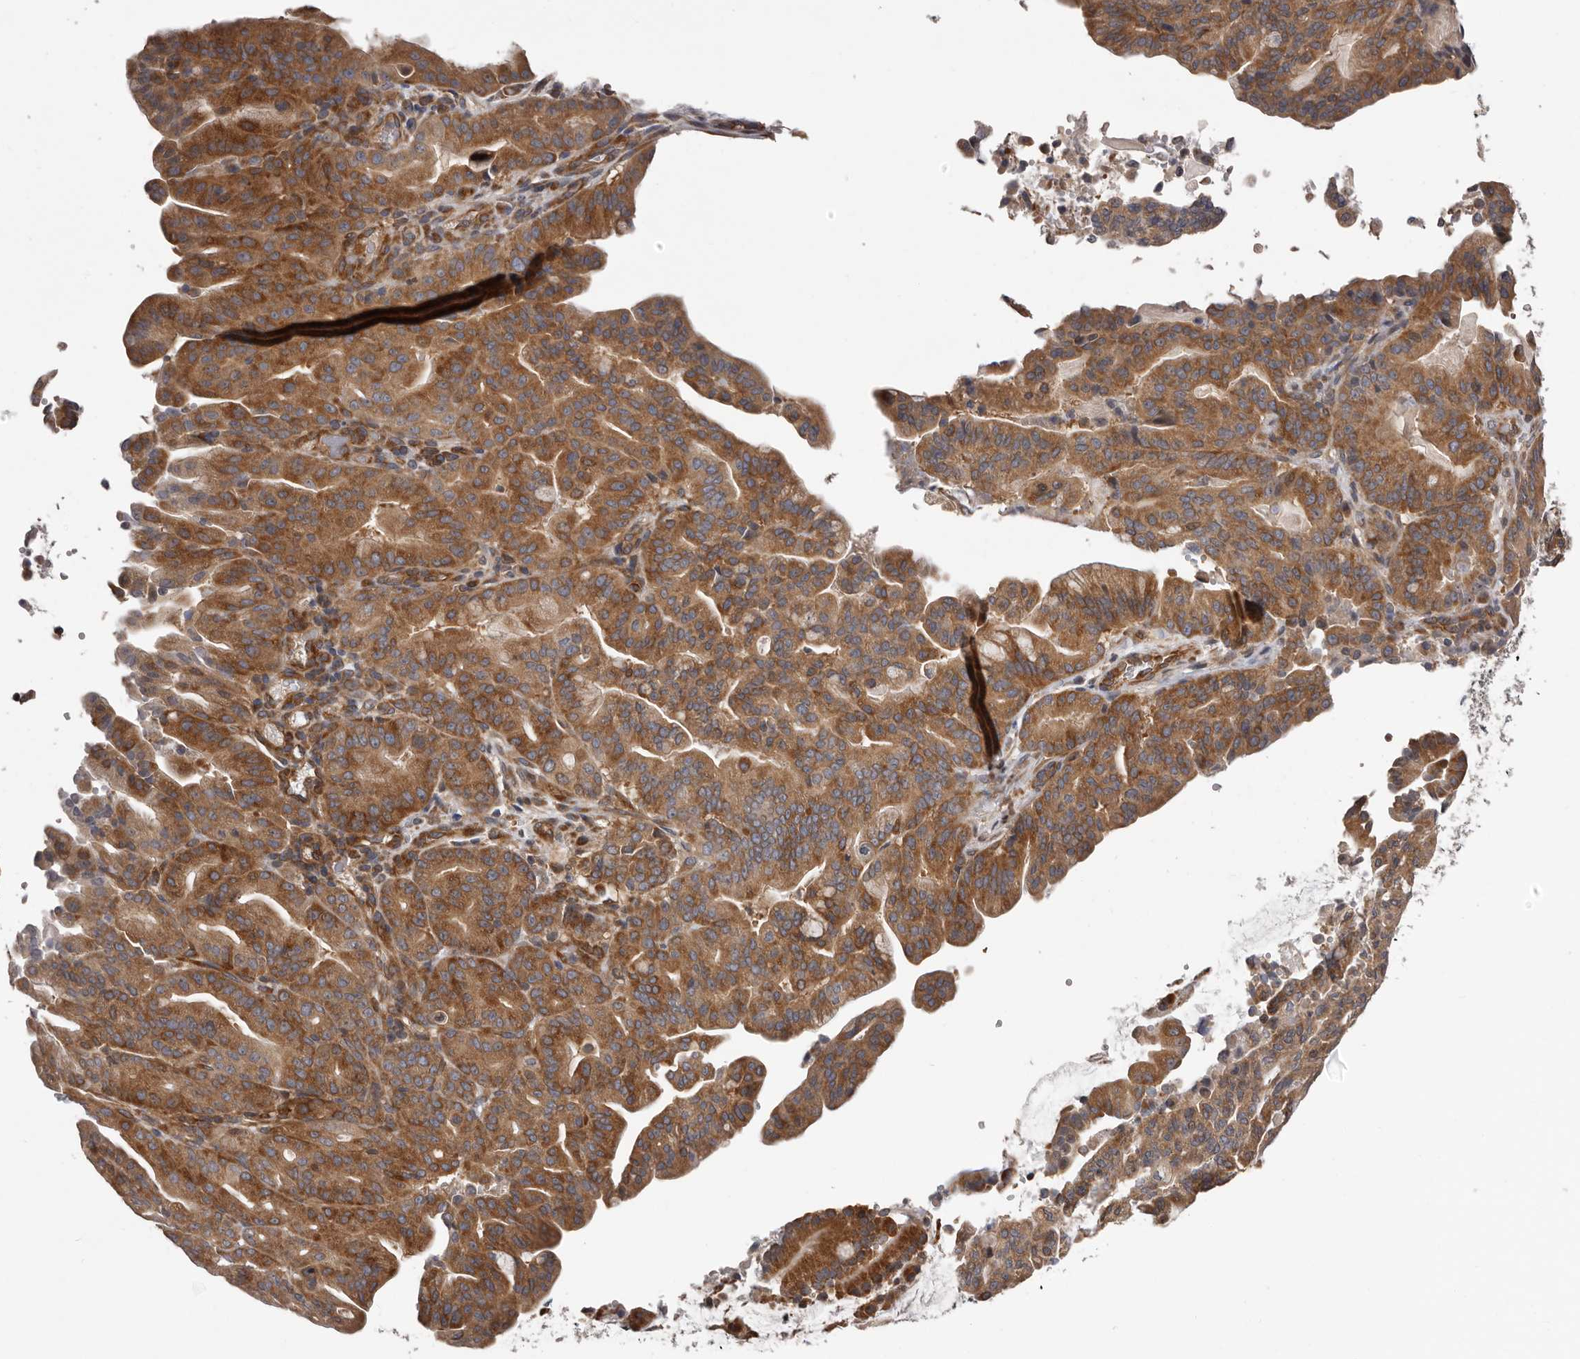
{"staining": {"intensity": "moderate", "quantity": ">75%", "location": "cytoplasmic/membranous"}, "tissue": "pancreatic cancer", "cell_type": "Tumor cells", "image_type": "cancer", "snomed": [{"axis": "morphology", "description": "Adenocarcinoma, NOS"}, {"axis": "topography", "description": "Pancreas"}], "caption": "Protein staining shows moderate cytoplasmic/membranous staining in approximately >75% of tumor cells in adenocarcinoma (pancreatic).", "gene": "VPS37A", "patient": {"sex": "male", "age": 63}}